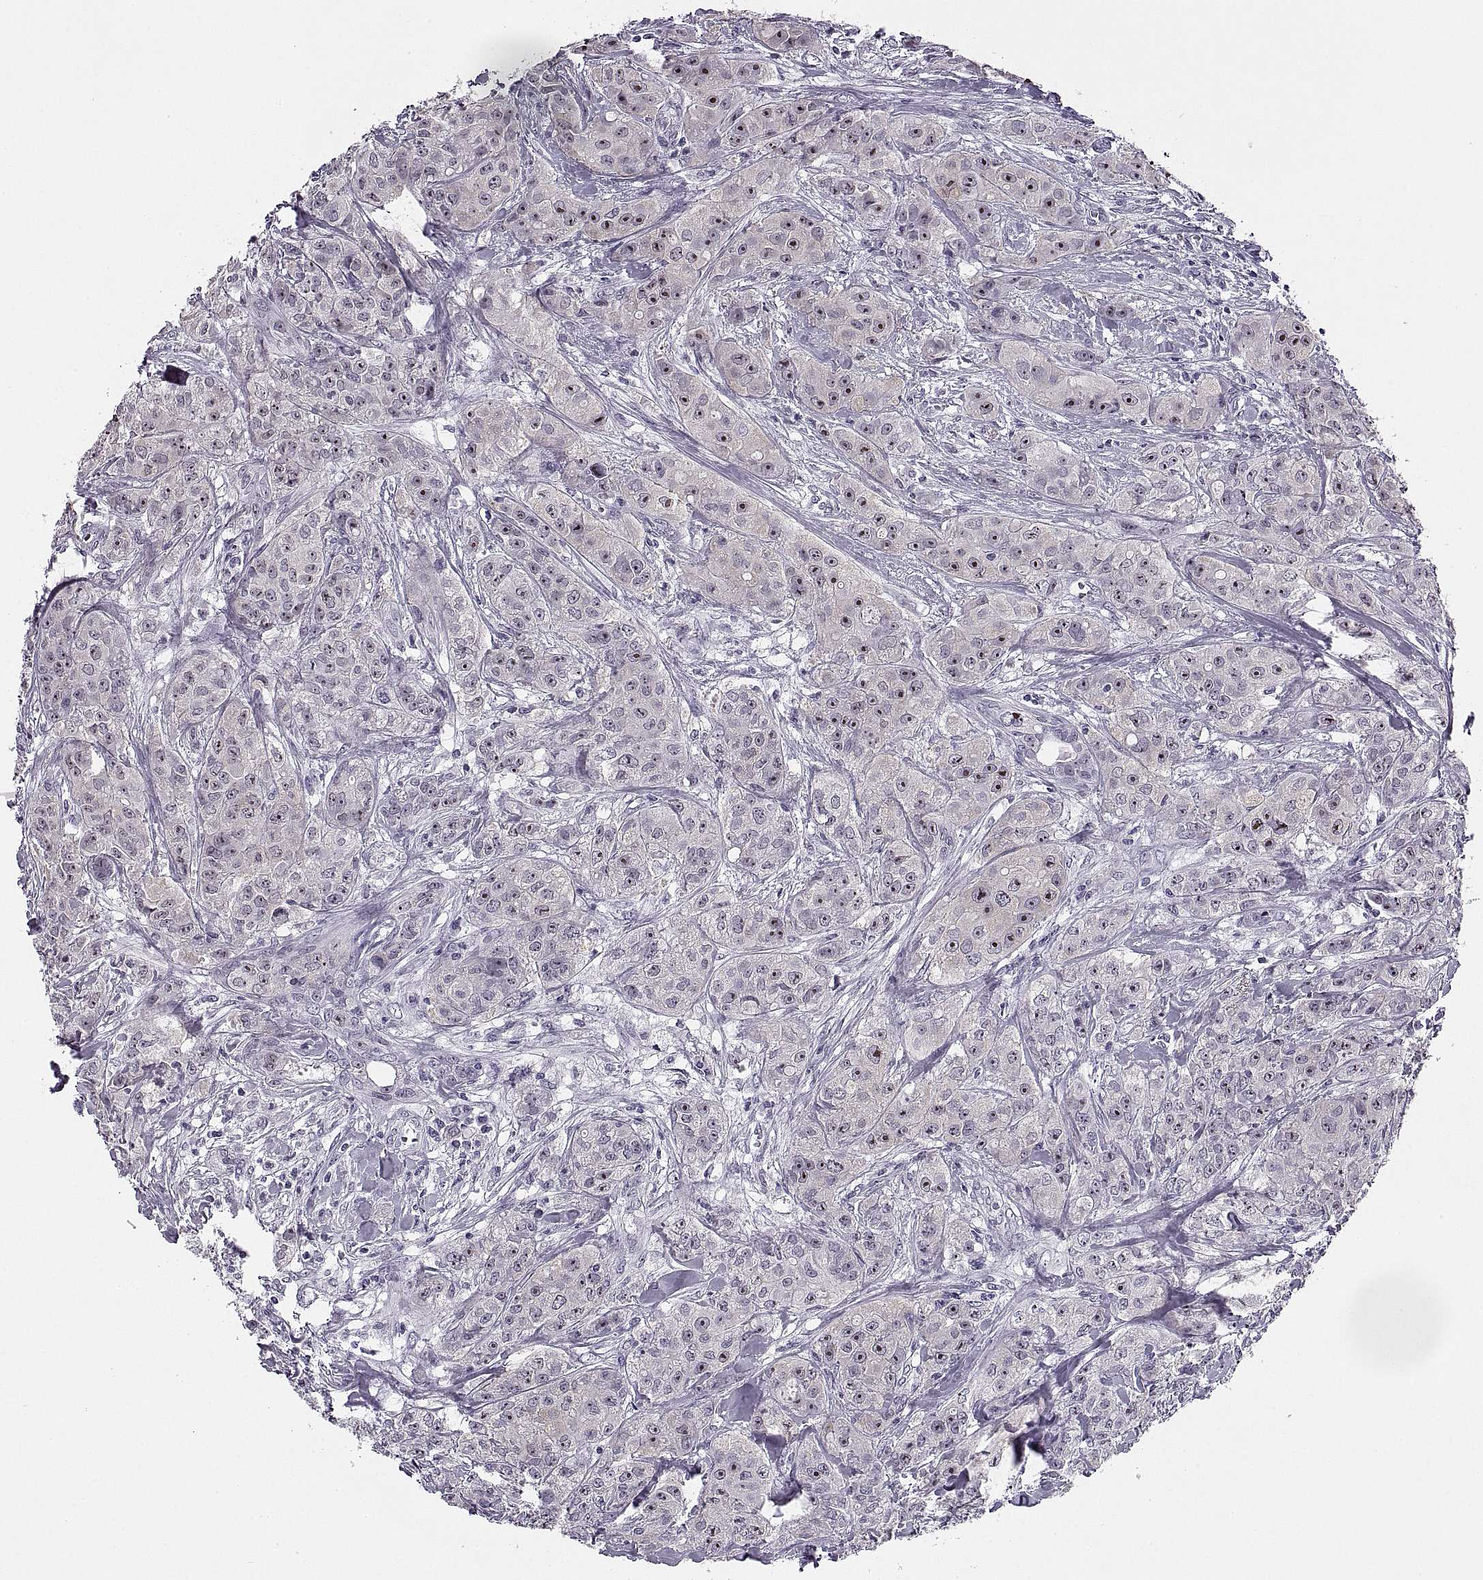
{"staining": {"intensity": "negative", "quantity": "none", "location": "none"}, "tissue": "breast cancer", "cell_type": "Tumor cells", "image_type": "cancer", "snomed": [{"axis": "morphology", "description": "Duct carcinoma"}, {"axis": "topography", "description": "Breast"}], "caption": "Immunohistochemical staining of breast intraductal carcinoma exhibits no significant positivity in tumor cells.", "gene": "TBC1D3G", "patient": {"sex": "female", "age": 43}}